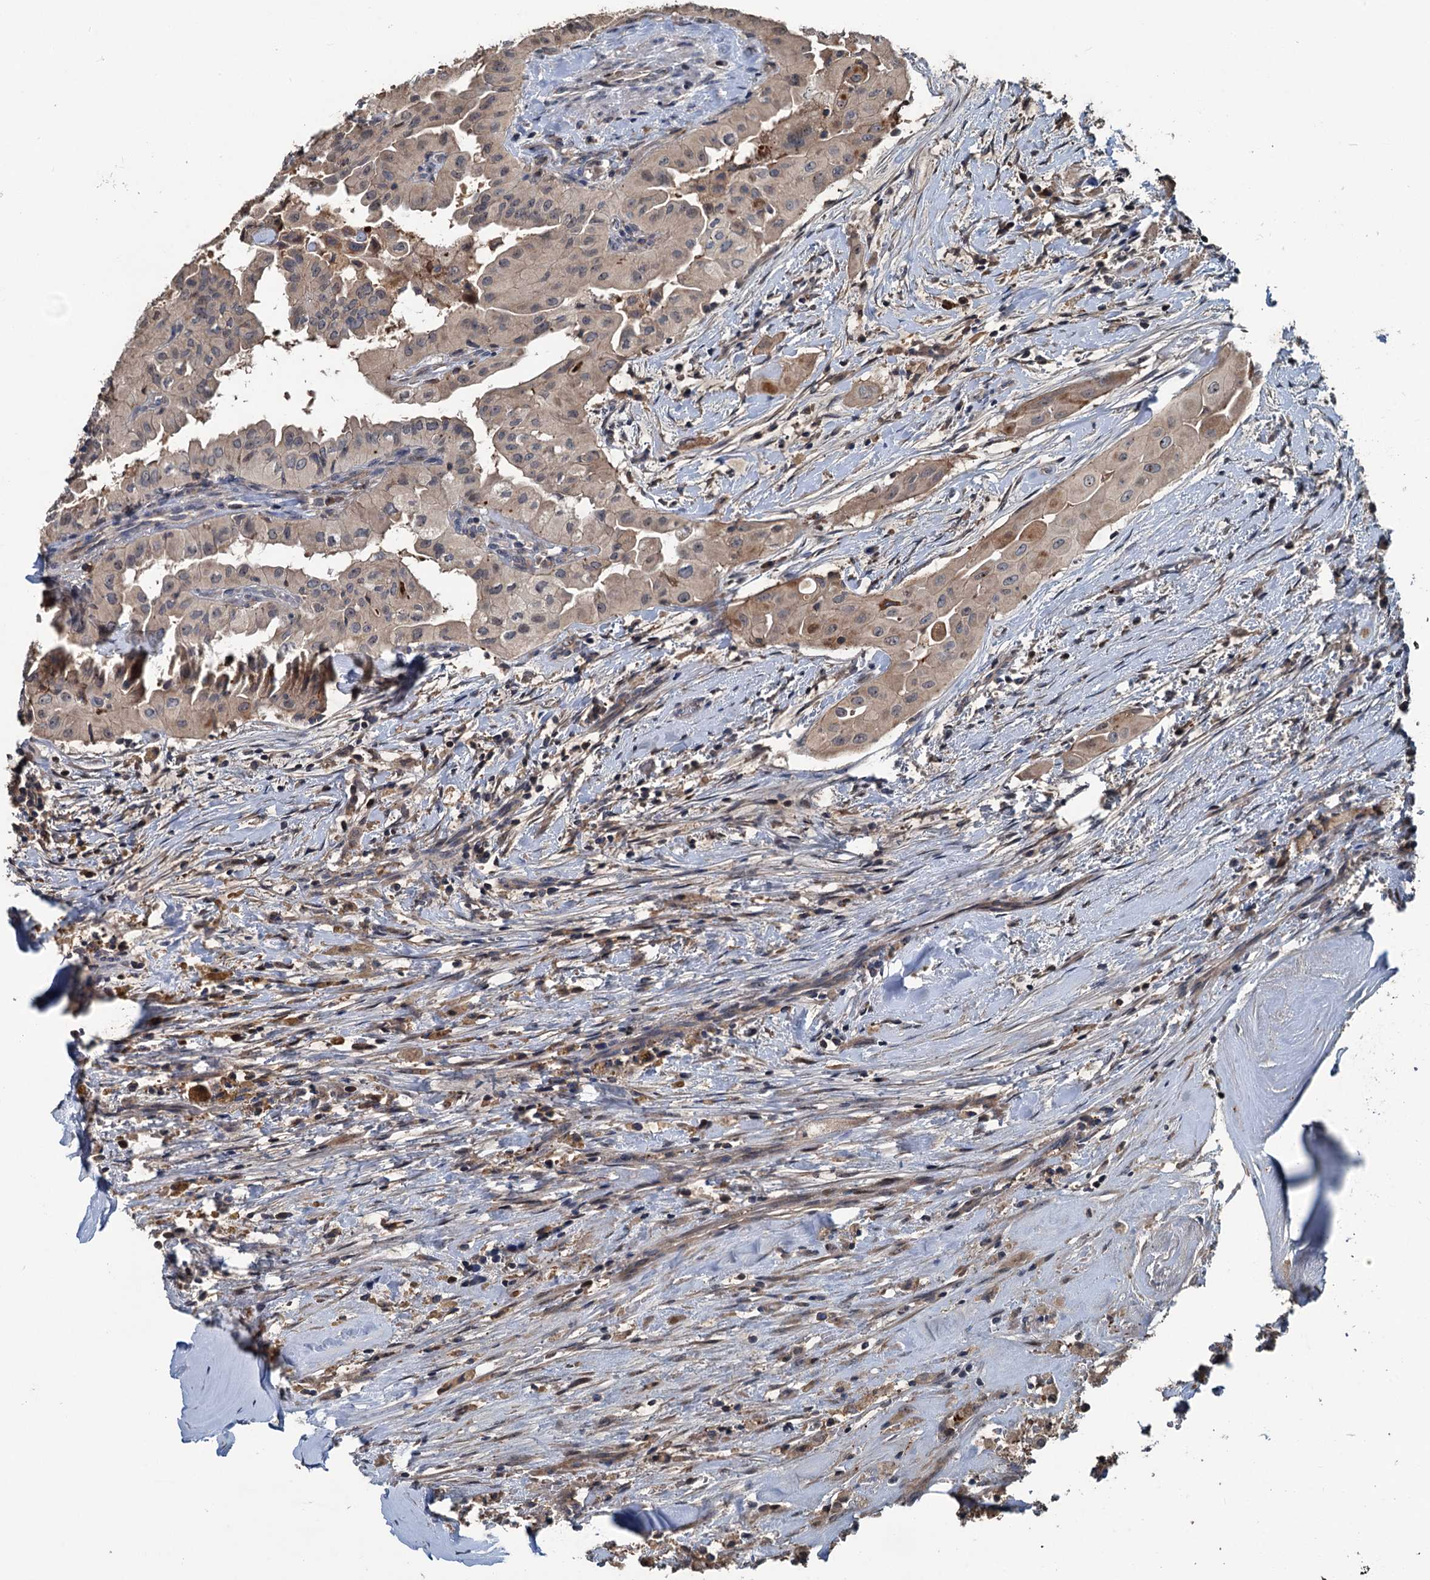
{"staining": {"intensity": "moderate", "quantity": ">75%", "location": "cytoplasmic/membranous"}, "tissue": "thyroid cancer", "cell_type": "Tumor cells", "image_type": "cancer", "snomed": [{"axis": "morphology", "description": "Papillary adenocarcinoma, NOS"}, {"axis": "topography", "description": "Thyroid gland"}], "caption": "Moderate cytoplasmic/membranous protein positivity is identified in approximately >75% of tumor cells in papillary adenocarcinoma (thyroid).", "gene": "TEDC1", "patient": {"sex": "female", "age": 59}}